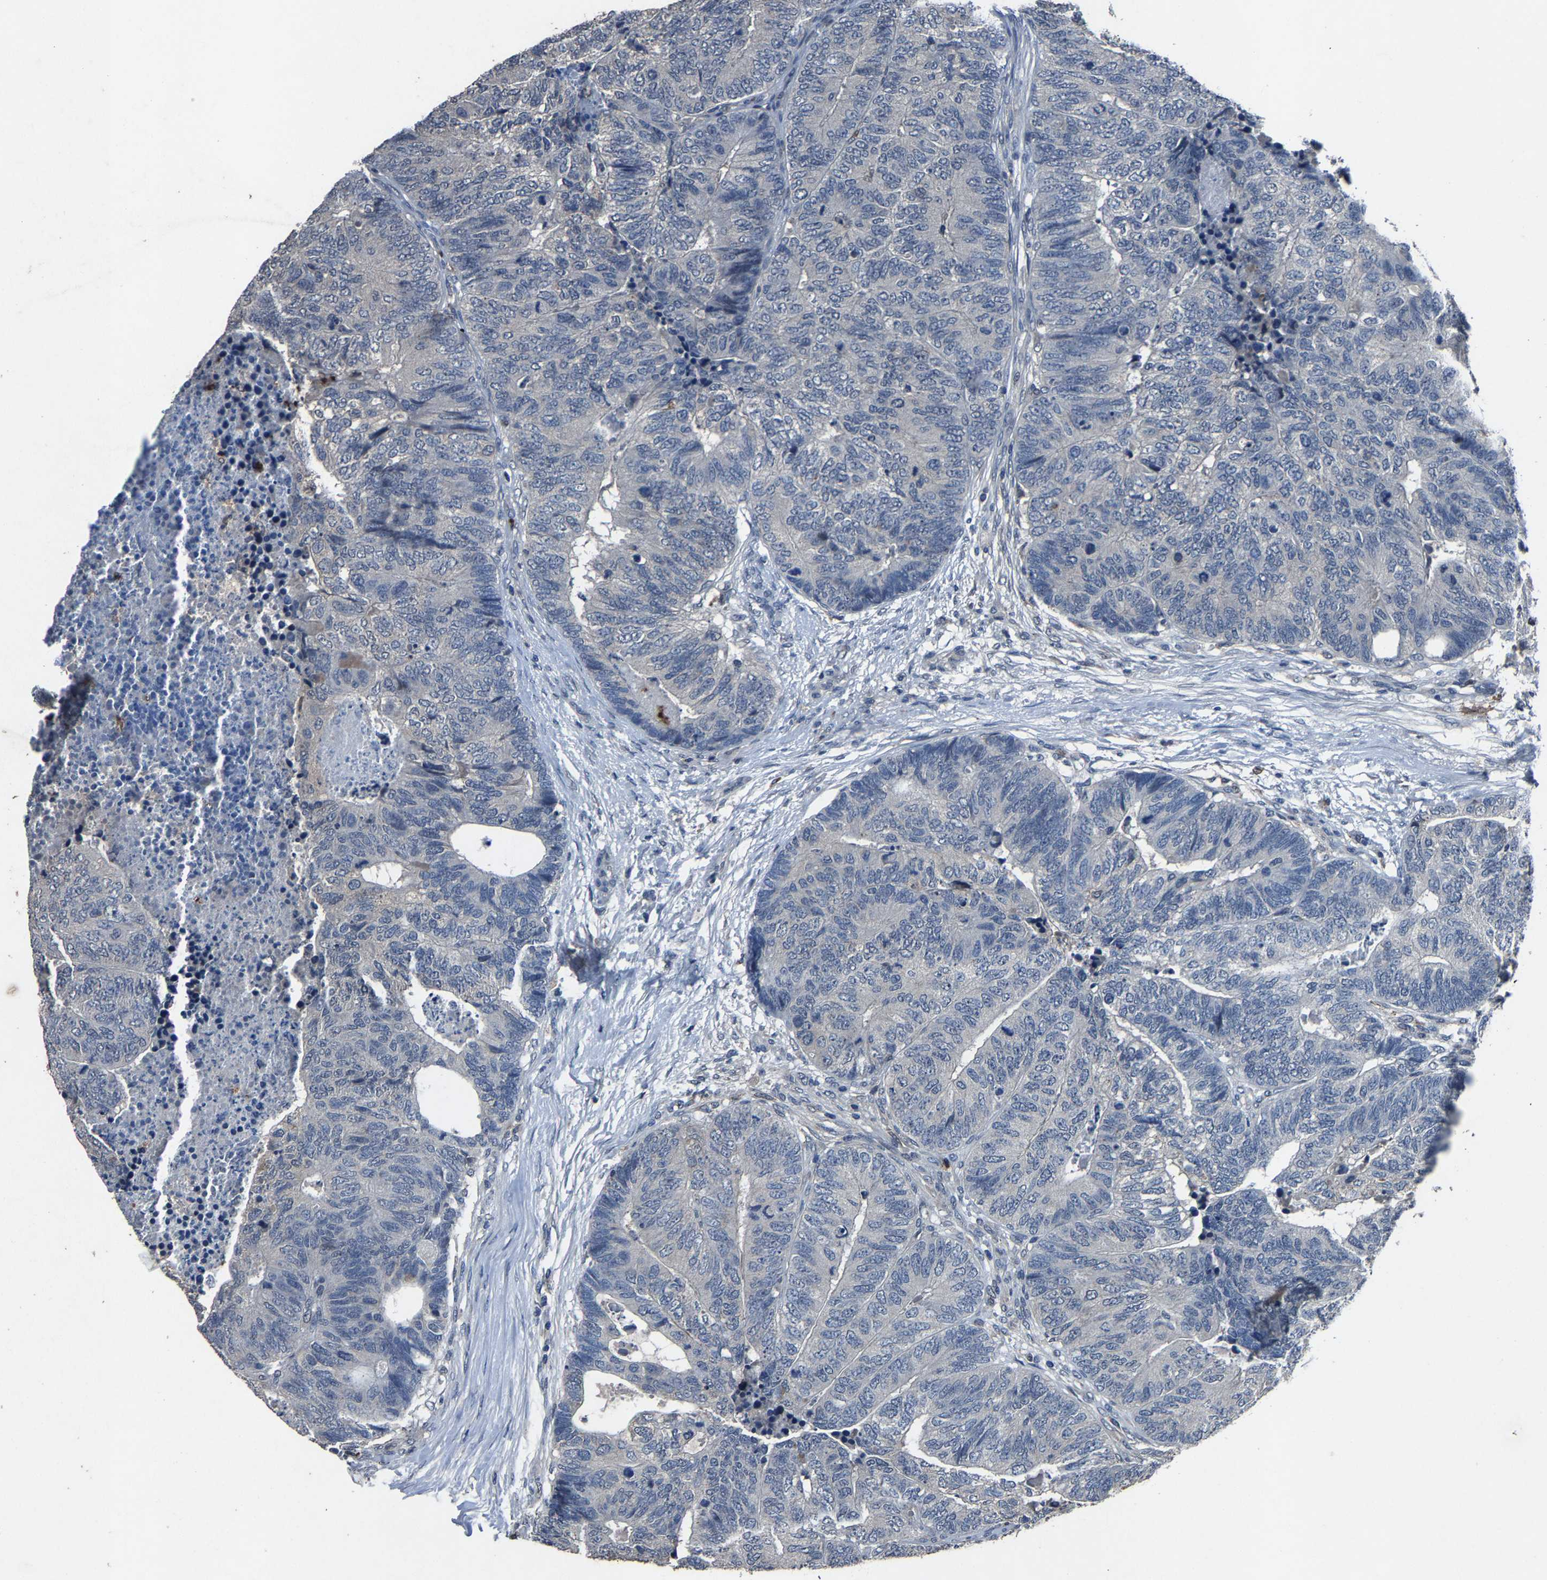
{"staining": {"intensity": "negative", "quantity": "none", "location": "none"}, "tissue": "colorectal cancer", "cell_type": "Tumor cells", "image_type": "cancer", "snomed": [{"axis": "morphology", "description": "Adenocarcinoma, NOS"}, {"axis": "topography", "description": "Colon"}], "caption": "An immunohistochemistry (IHC) histopathology image of adenocarcinoma (colorectal) is shown. There is no staining in tumor cells of adenocarcinoma (colorectal). (Immunohistochemistry (ihc), brightfield microscopy, high magnification).", "gene": "PCNX2", "patient": {"sex": "female", "age": 67}}